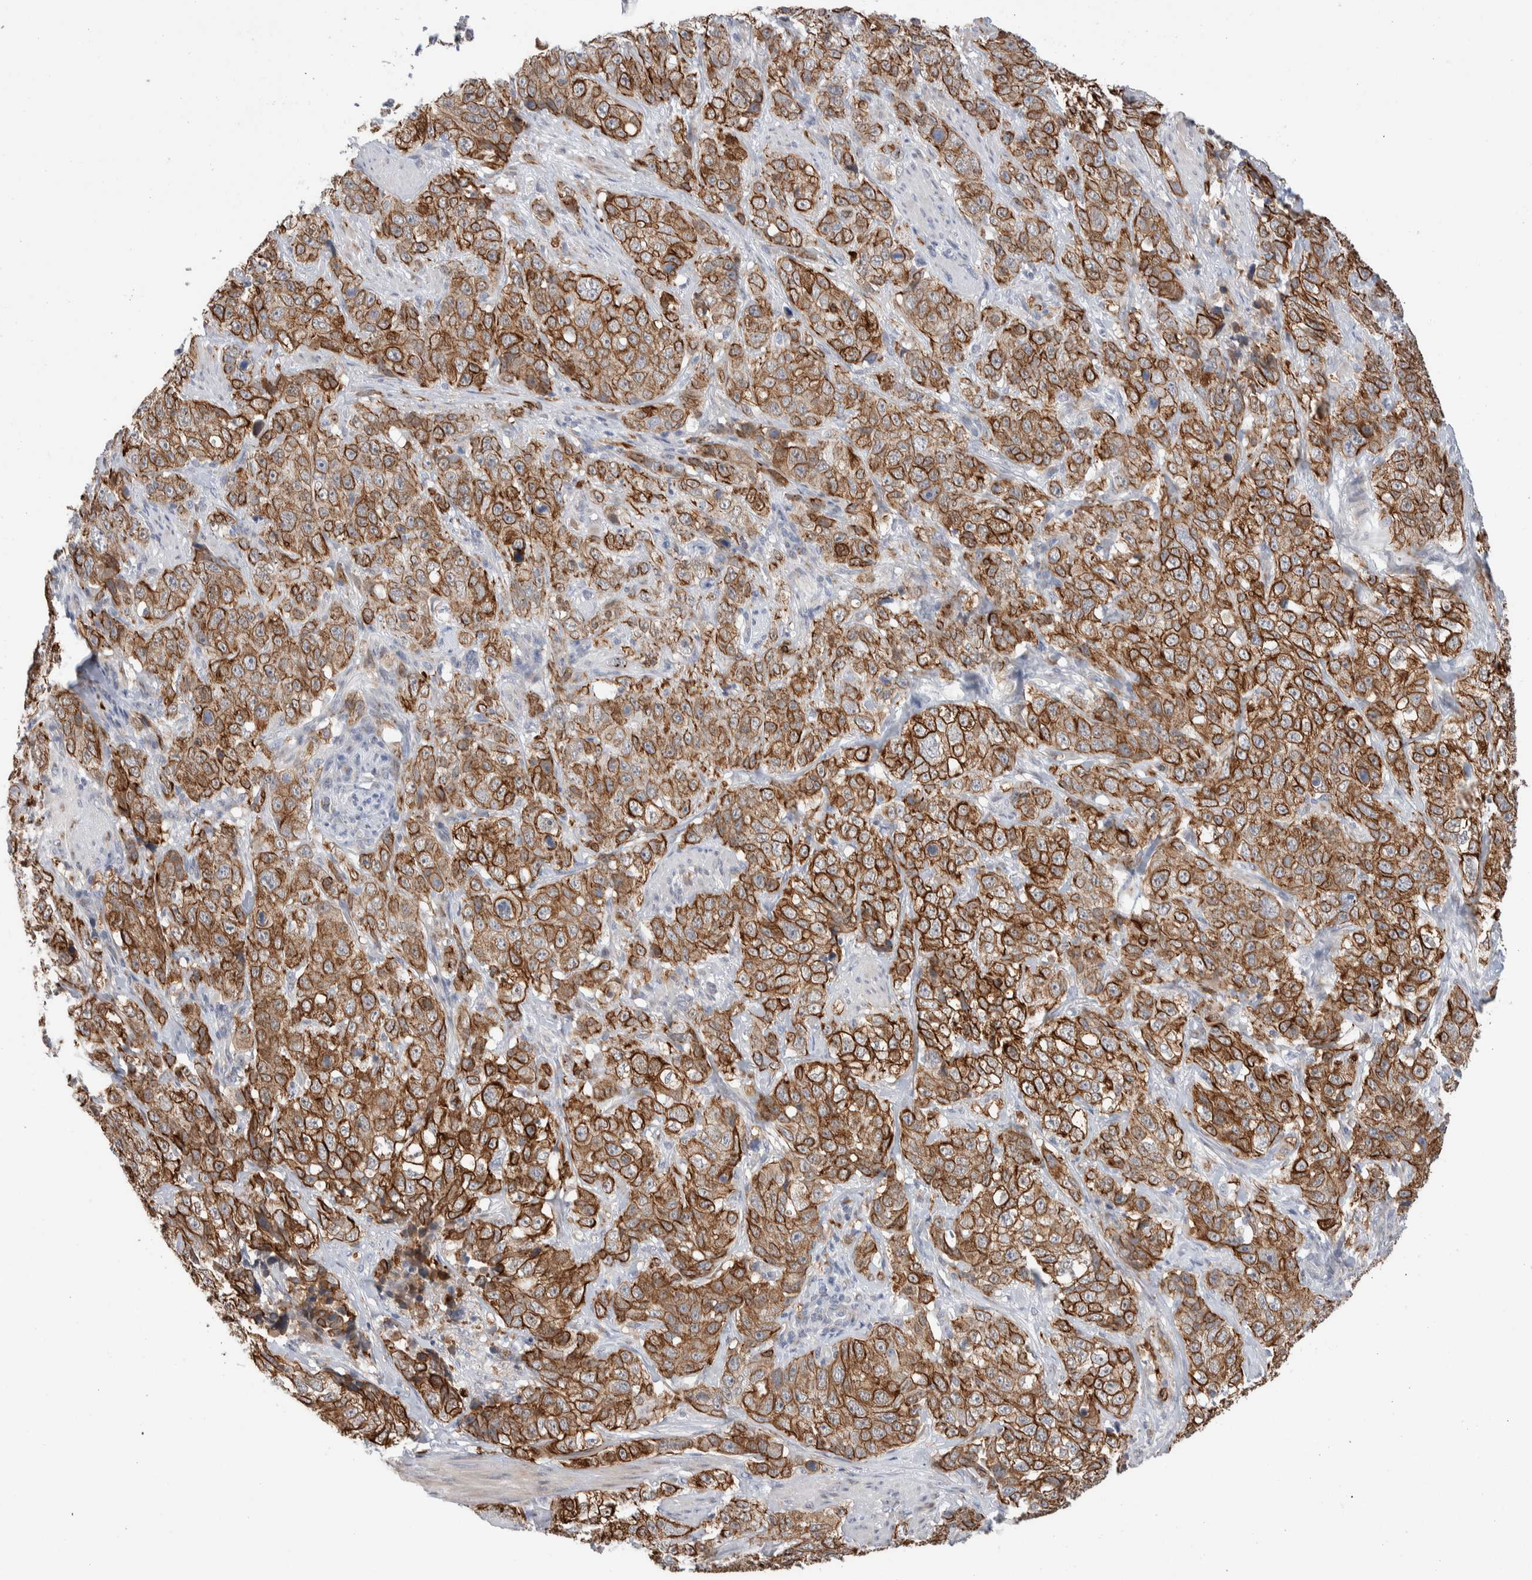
{"staining": {"intensity": "strong", "quantity": ">75%", "location": "cytoplasmic/membranous"}, "tissue": "stomach cancer", "cell_type": "Tumor cells", "image_type": "cancer", "snomed": [{"axis": "morphology", "description": "Adenocarcinoma, NOS"}, {"axis": "topography", "description": "Stomach"}], "caption": "Protein expression analysis of stomach adenocarcinoma reveals strong cytoplasmic/membranous staining in approximately >75% of tumor cells. Nuclei are stained in blue.", "gene": "C1orf112", "patient": {"sex": "male", "age": 48}}